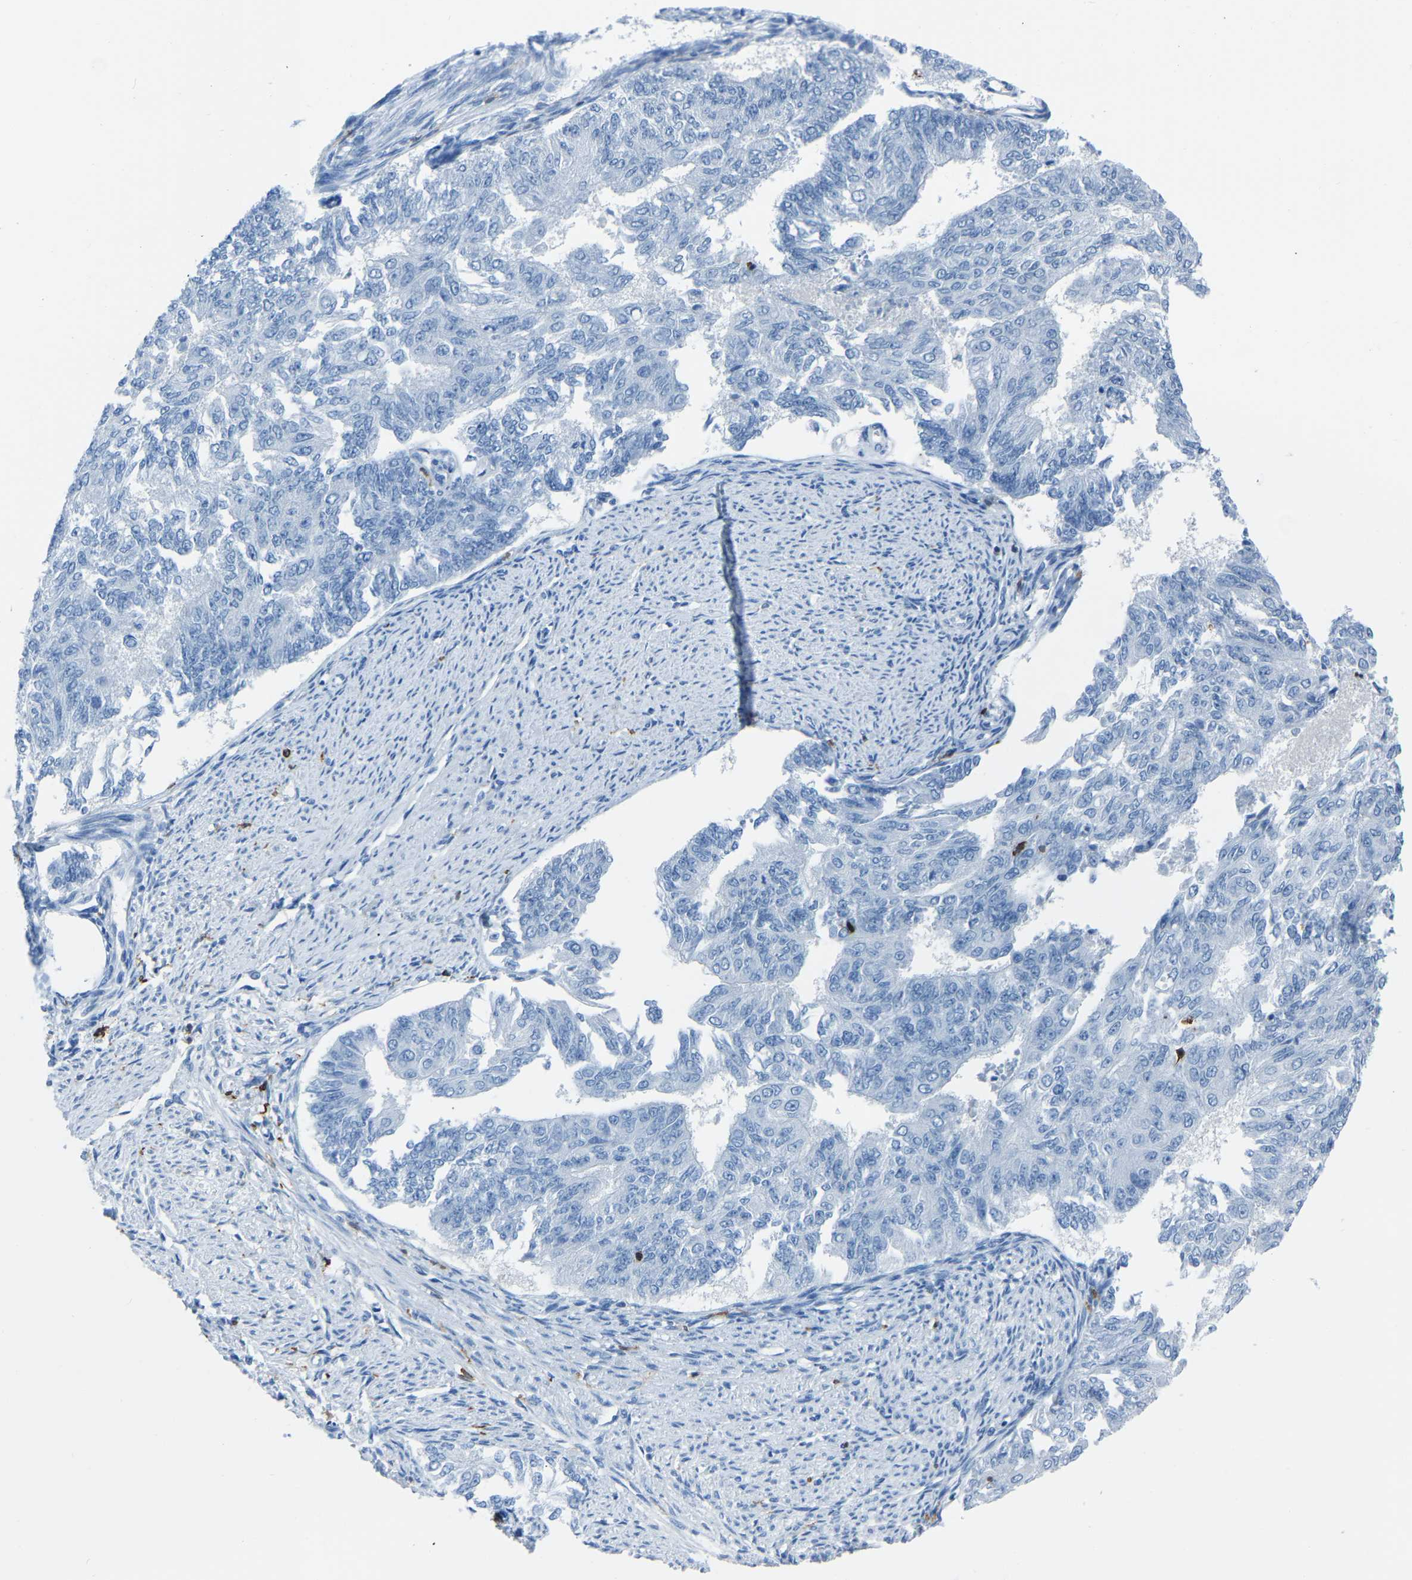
{"staining": {"intensity": "negative", "quantity": "none", "location": "none"}, "tissue": "endometrial cancer", "cell_type": "Tumor cells", "image_type": "cancer", "snomed": [{"axis": "morphology", "description": "Adenocarcinoma, NOS"}, {"axis": "topography", "description": "Endometrium"}], "caption": "There is no significant expression in tumor cells of adenocarcinoma (endometrial). The staining is performed using DAB (3,3'-diaminobenzidine) brown chromogen with nuclei counter-stained in using hematoxylin.", "gene": "LSP1", "patient": {"sex": "female", "age": 32}}